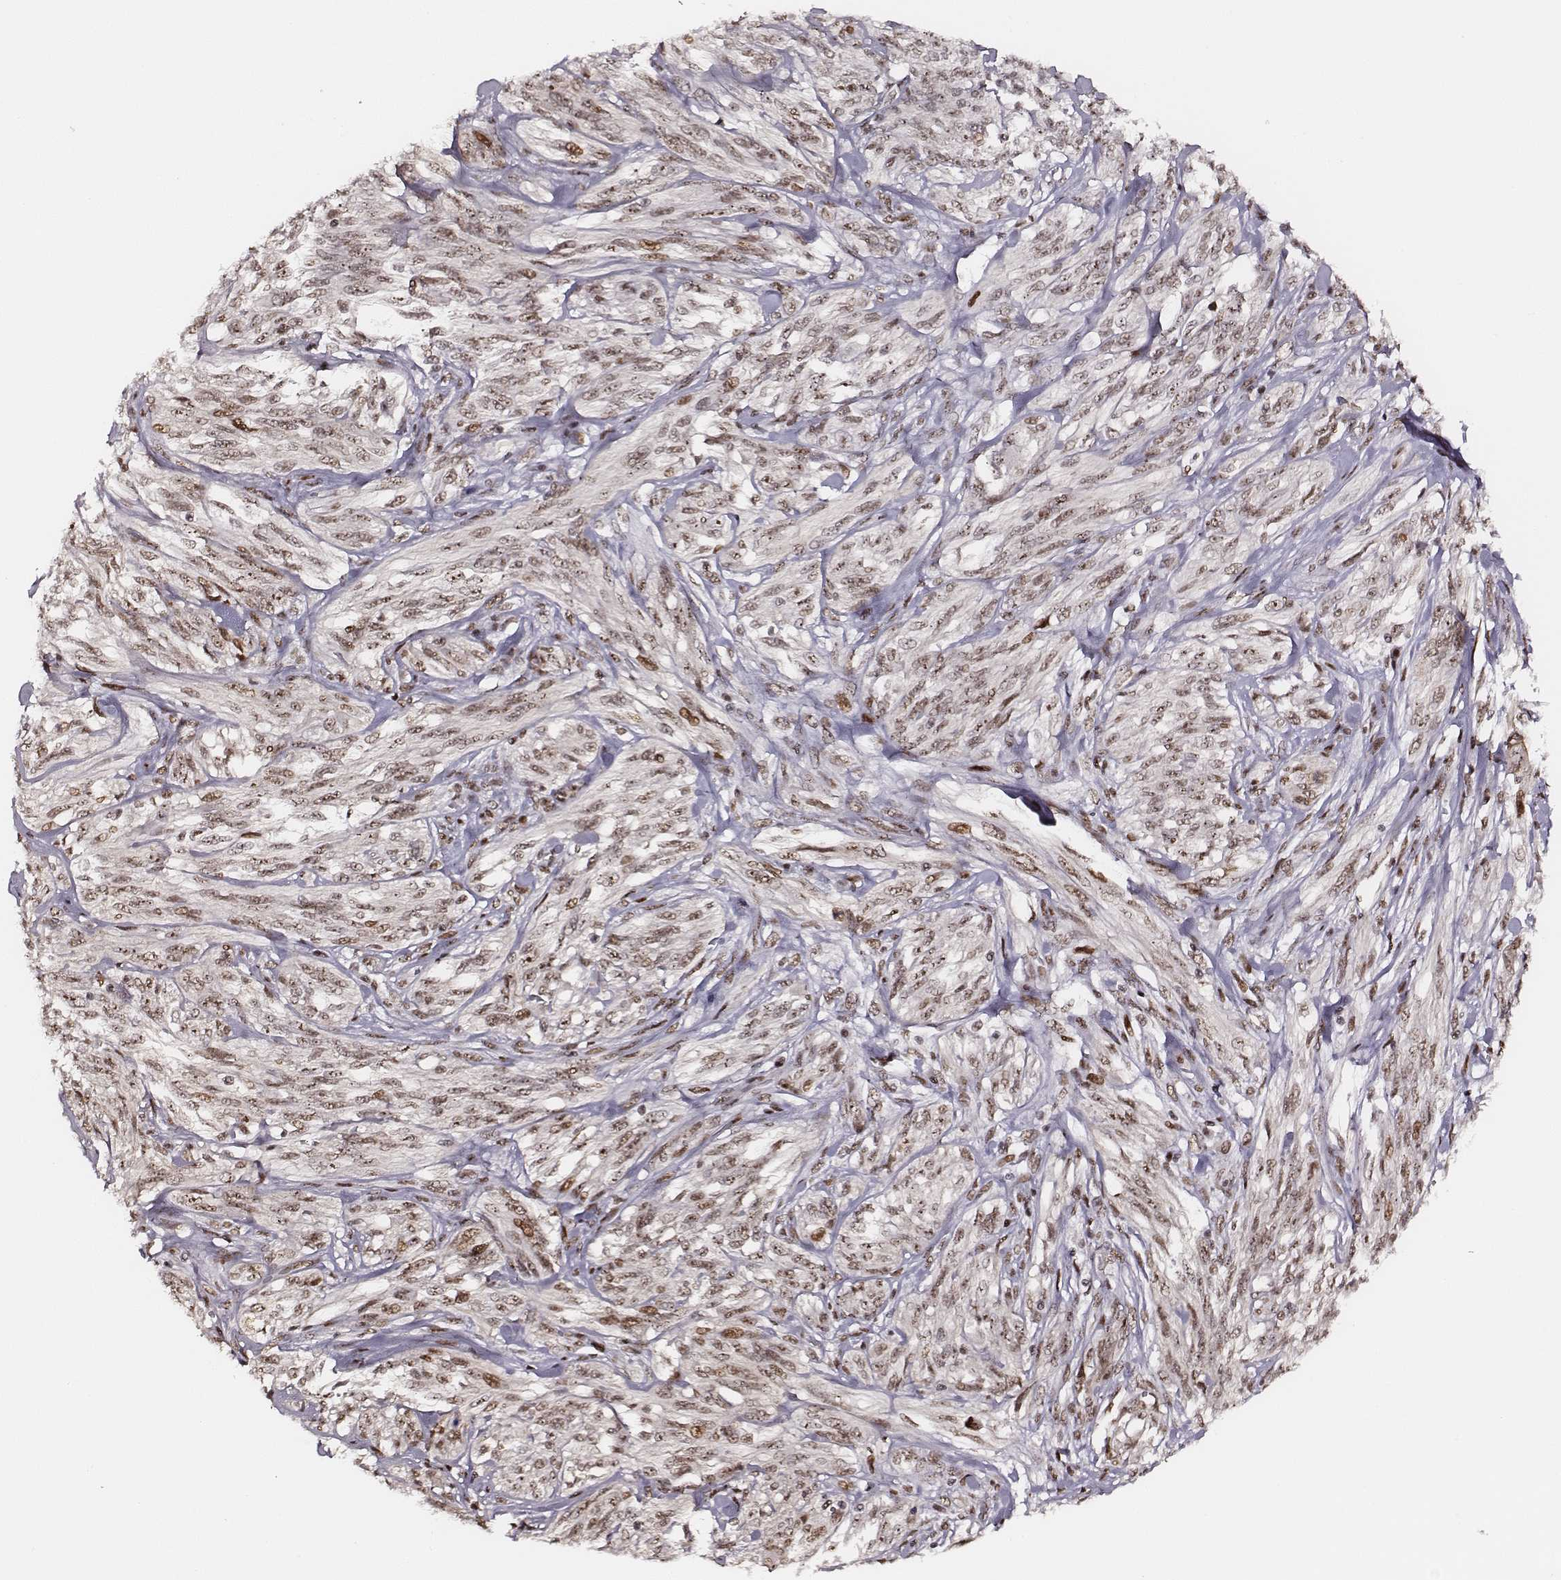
{"staining": {"intensity": "moderate", "quantity": ">75%", "location": "nuclear"}, "tissue": "melanoma", "cell_type": "Tumor cells", "image_type": "cancer", "snomed": [{"axis": "morphology", "description": "Malignant melanoma, NOS"}, {"axis": "topography", "description": "Skin"}], "caption": "Immunohistochemical staining of malignant melanoma demonstrates medium levels of moderate nuclear expression in about >75% of tumor cells.", "gene": "PPARA", "patient": {"sex": "female", "age": 91}}